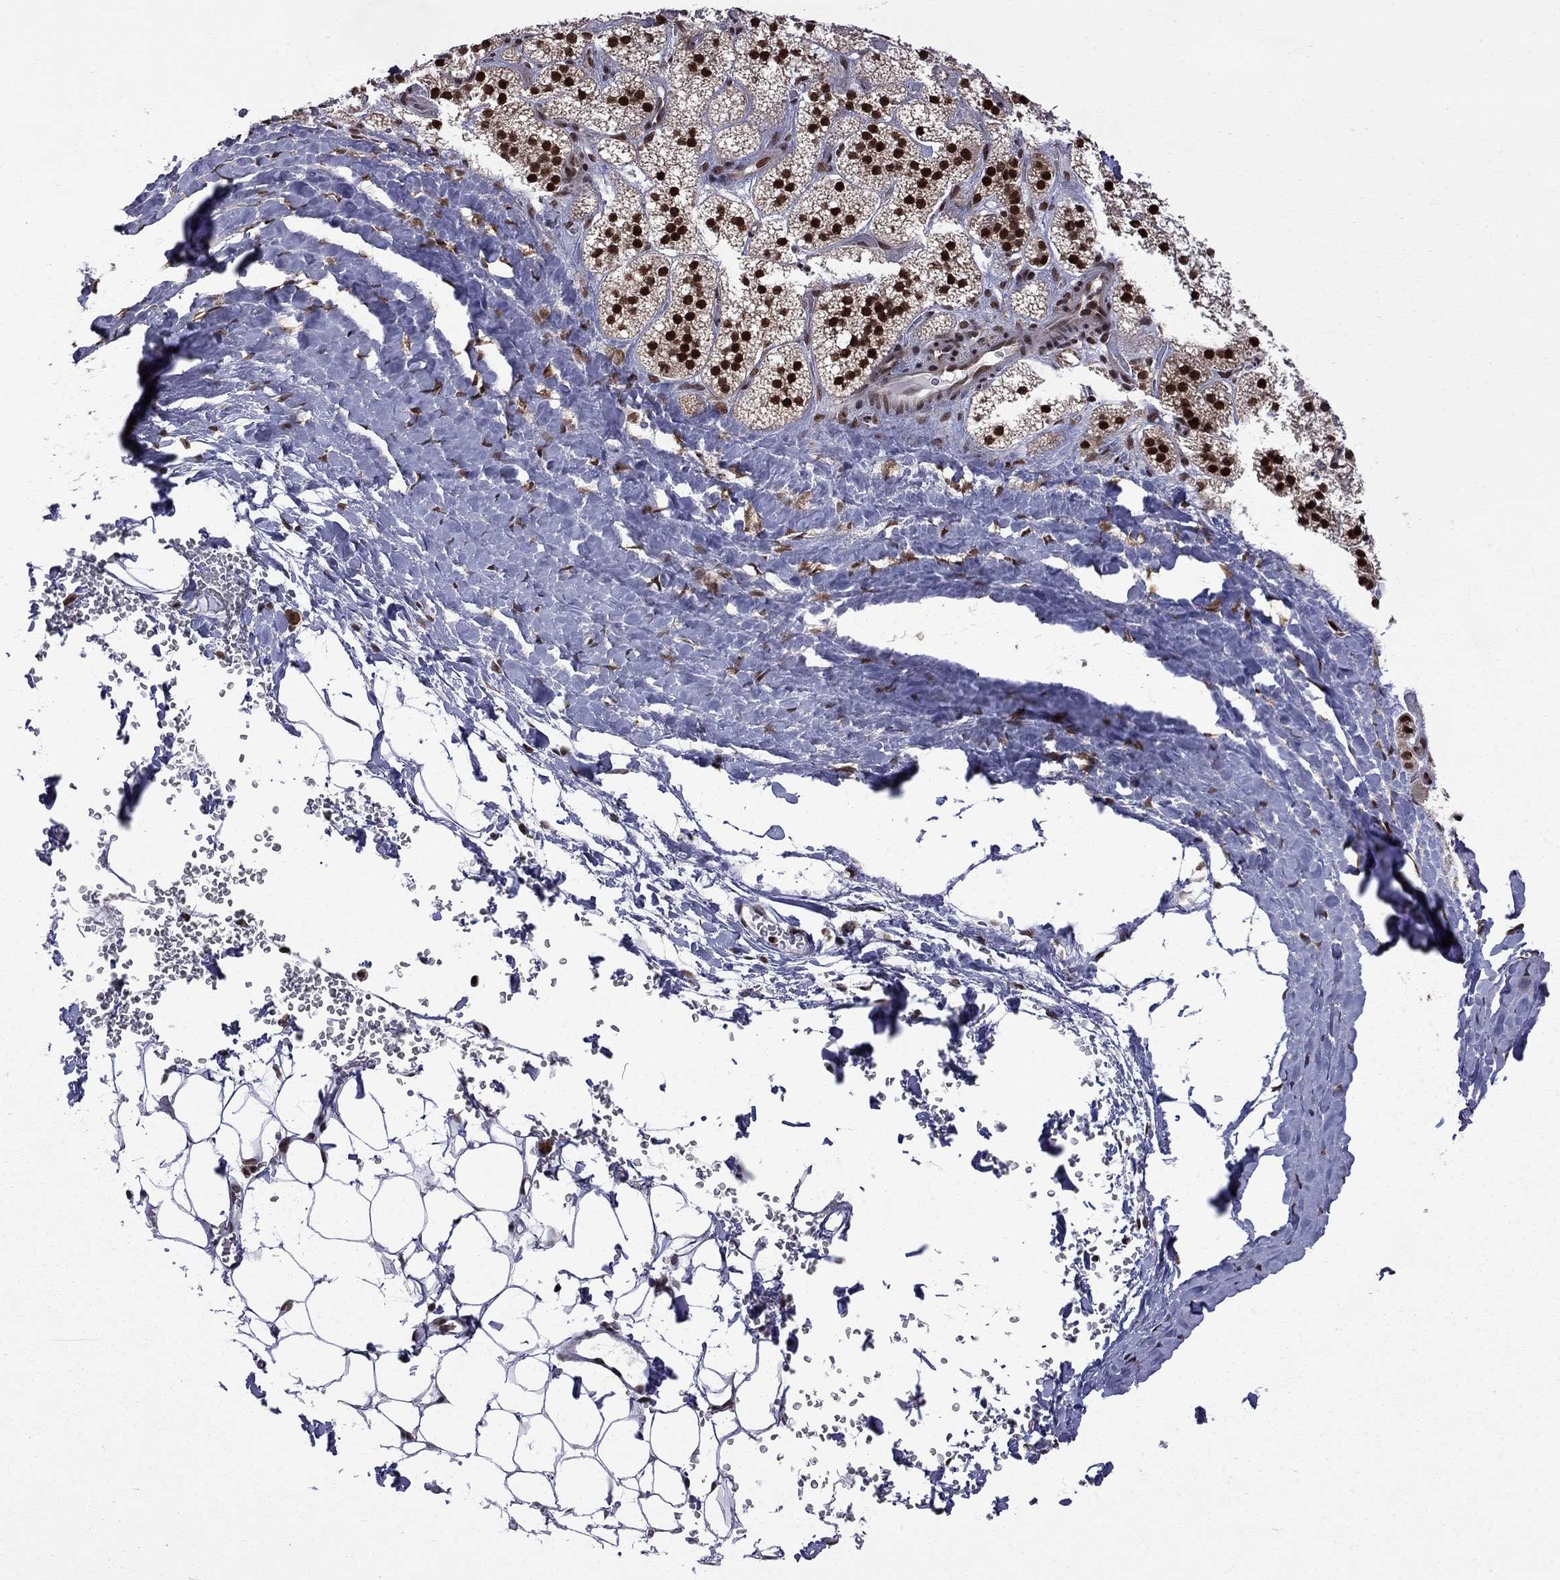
{"staining": {"intensity": "strong", "quantity": ">75%", "location": "nuclear"}, "tissue": "adrenal gland", "cell_type": "Glandular cells", "image_type": "normal", "snomed": [{"axis": "morphology", "description": "Normal tissue, NOS"}, {"axis": "topography", "description": "Adrenal gland"}], "caption": "IHC of normal adrenal gland shows high levels of strong nuclear expression in approximately >75% of glandular cells.", "gene": "MED25", "patient": {"sex": "male", "age": 53}}